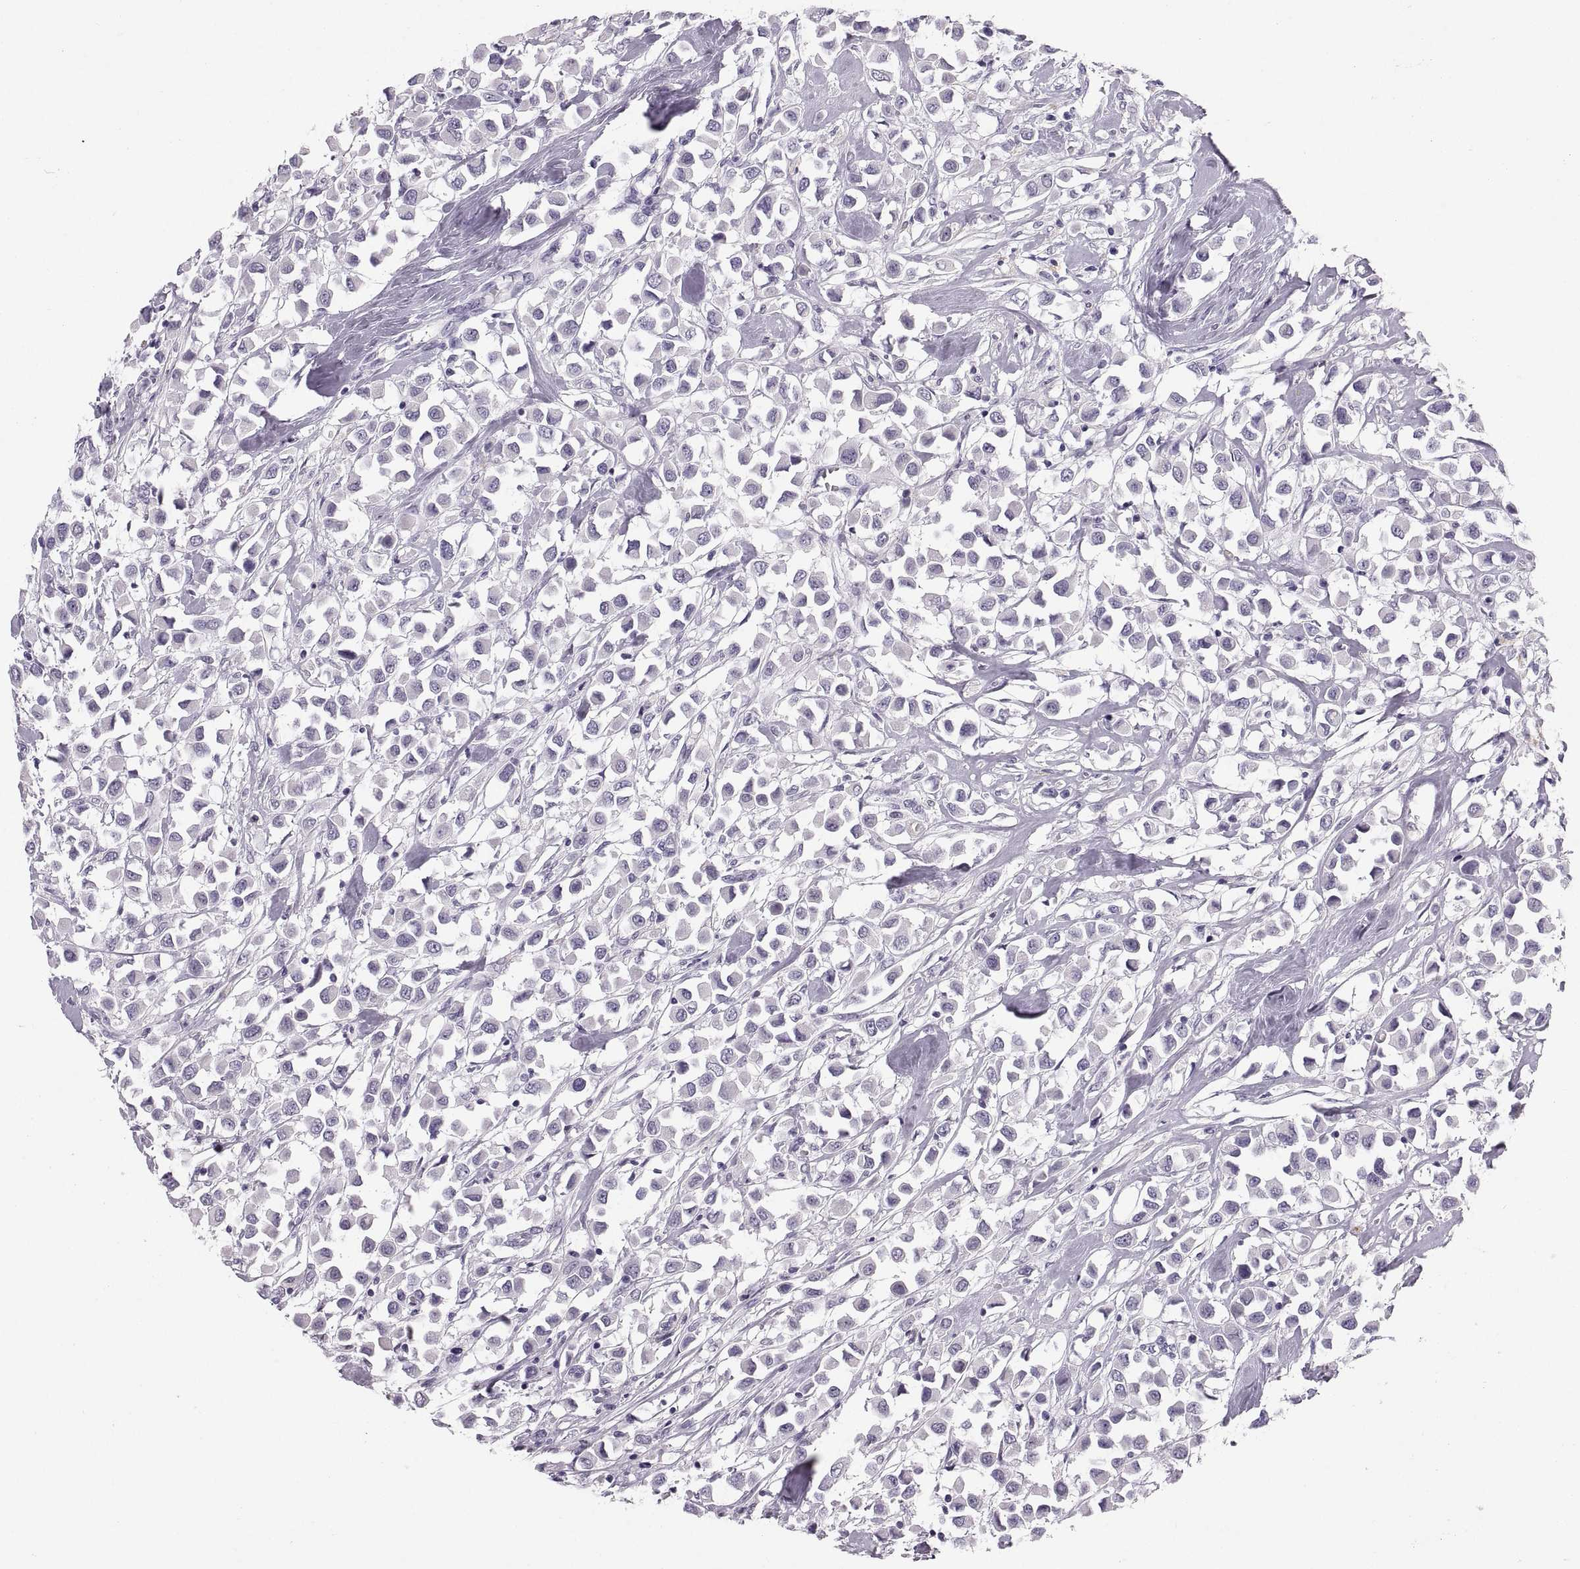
{"staining": {"intensity": "negative", "quantity": "none", "location": "none"}, "tissue": "breast cancer", "cell_type": "Tumor cells", "image_type": "cancer", "snomed": [{"axis": "morphology", "description": "Duct carcinoma"}, {"axis": "topography", "description": "Breast"}], "caption": "Breast cancer (infiltrating ductal carcinoma) was stained to show a protein in brown. There is no significant staining in tumor cells.", "gene": "QRICH2", "patient": {"sex": "female", "age": 61}}